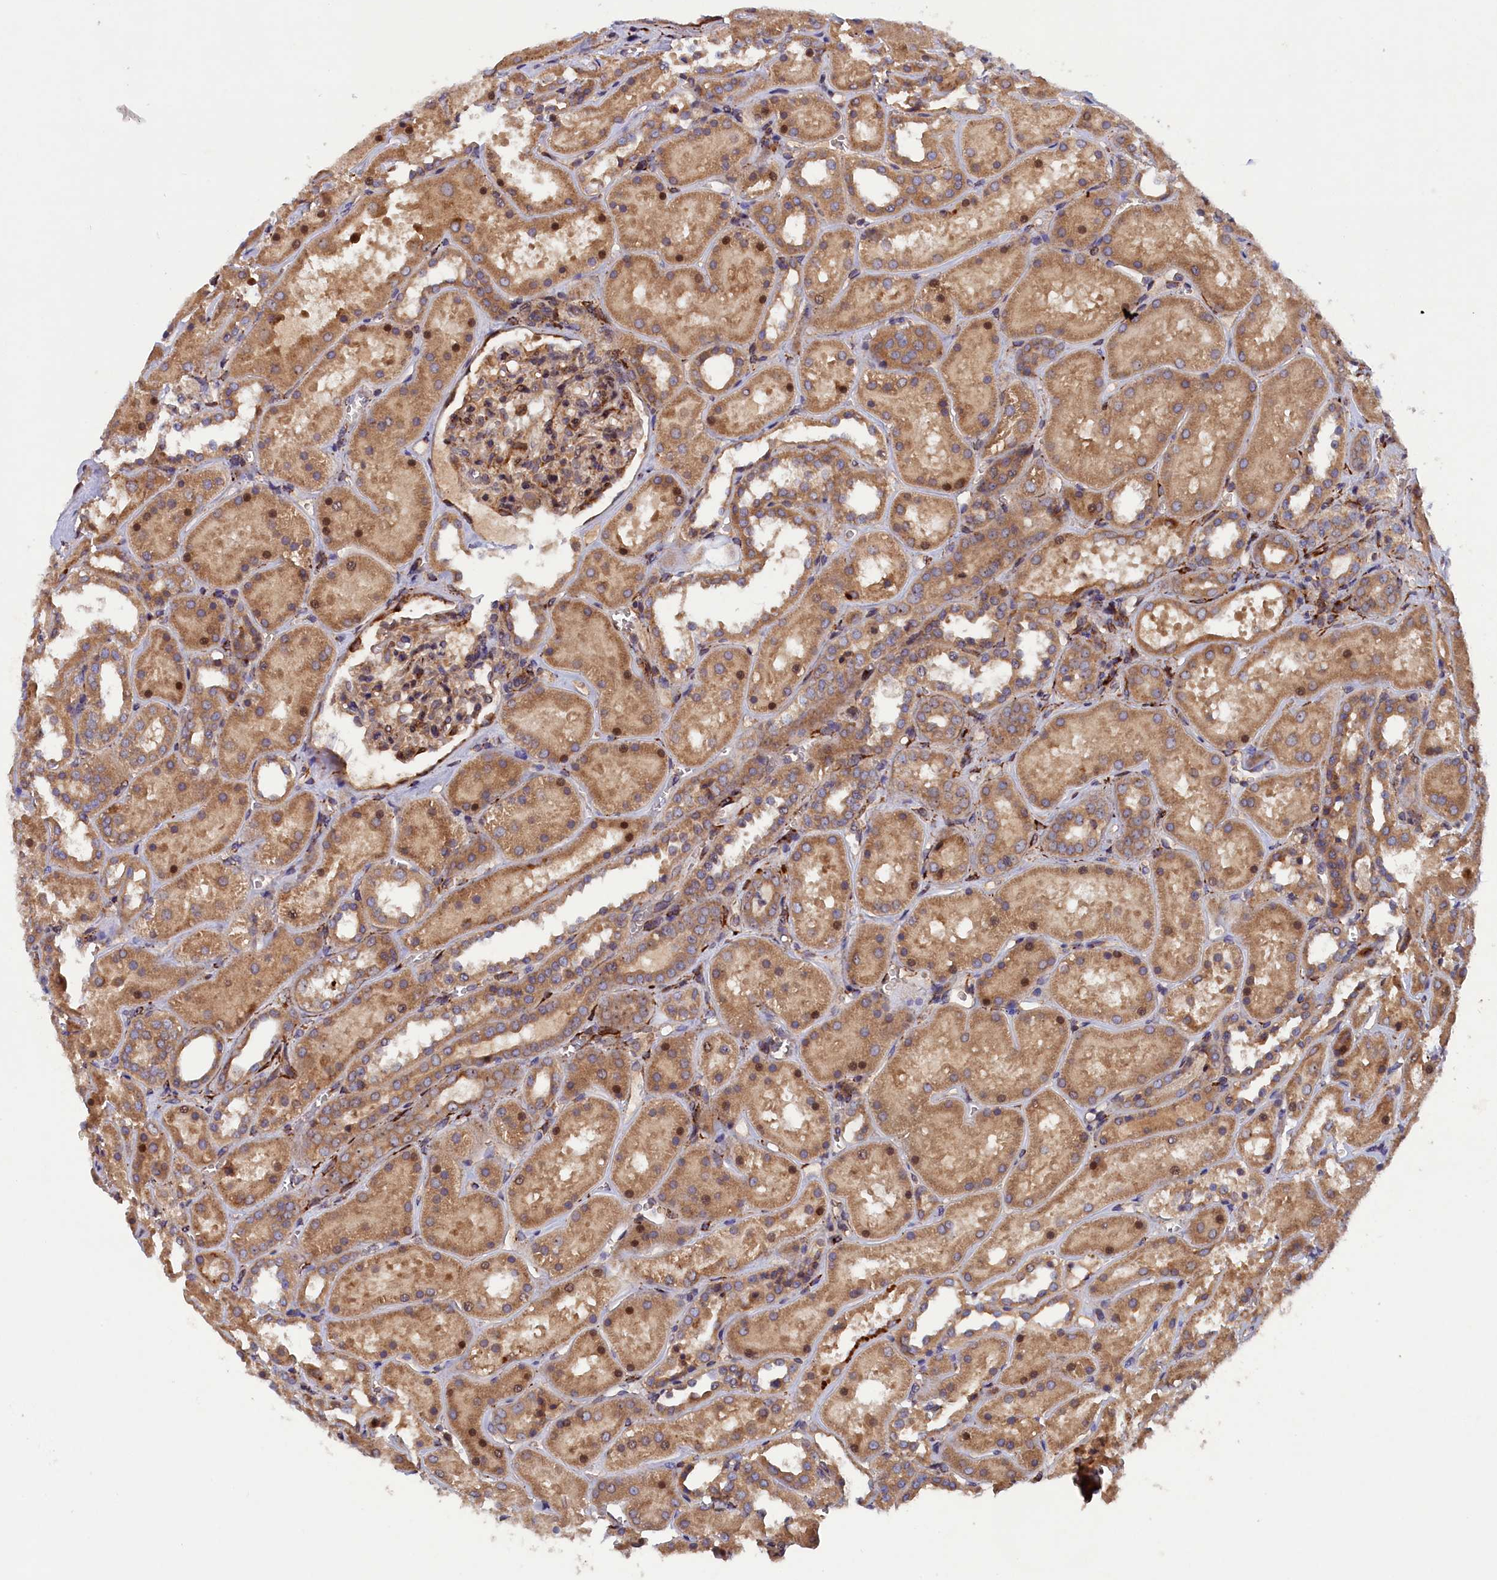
{"staining": {"intensity": "moderate", "quantity": ">75%", "location": "cytoplasmic/membranous"}, "tissue": "kidney", "cell_type": "Cells in glomeruli", "image_type": "normal", "snomed": [{"axis": "morphology", "description": "Normal tissue, NOS"}, {"axis": "topography", "description": "Kidney"}], "caption": "Immunohistochemistry (IHC) of normal kidney demonstrates medium levels of moderate cytoplasmic/membranous staining in about >75% of cells in glomeruli.", "gene": "ARRDC4", "patient": {"sex": "female", "age": 41}}